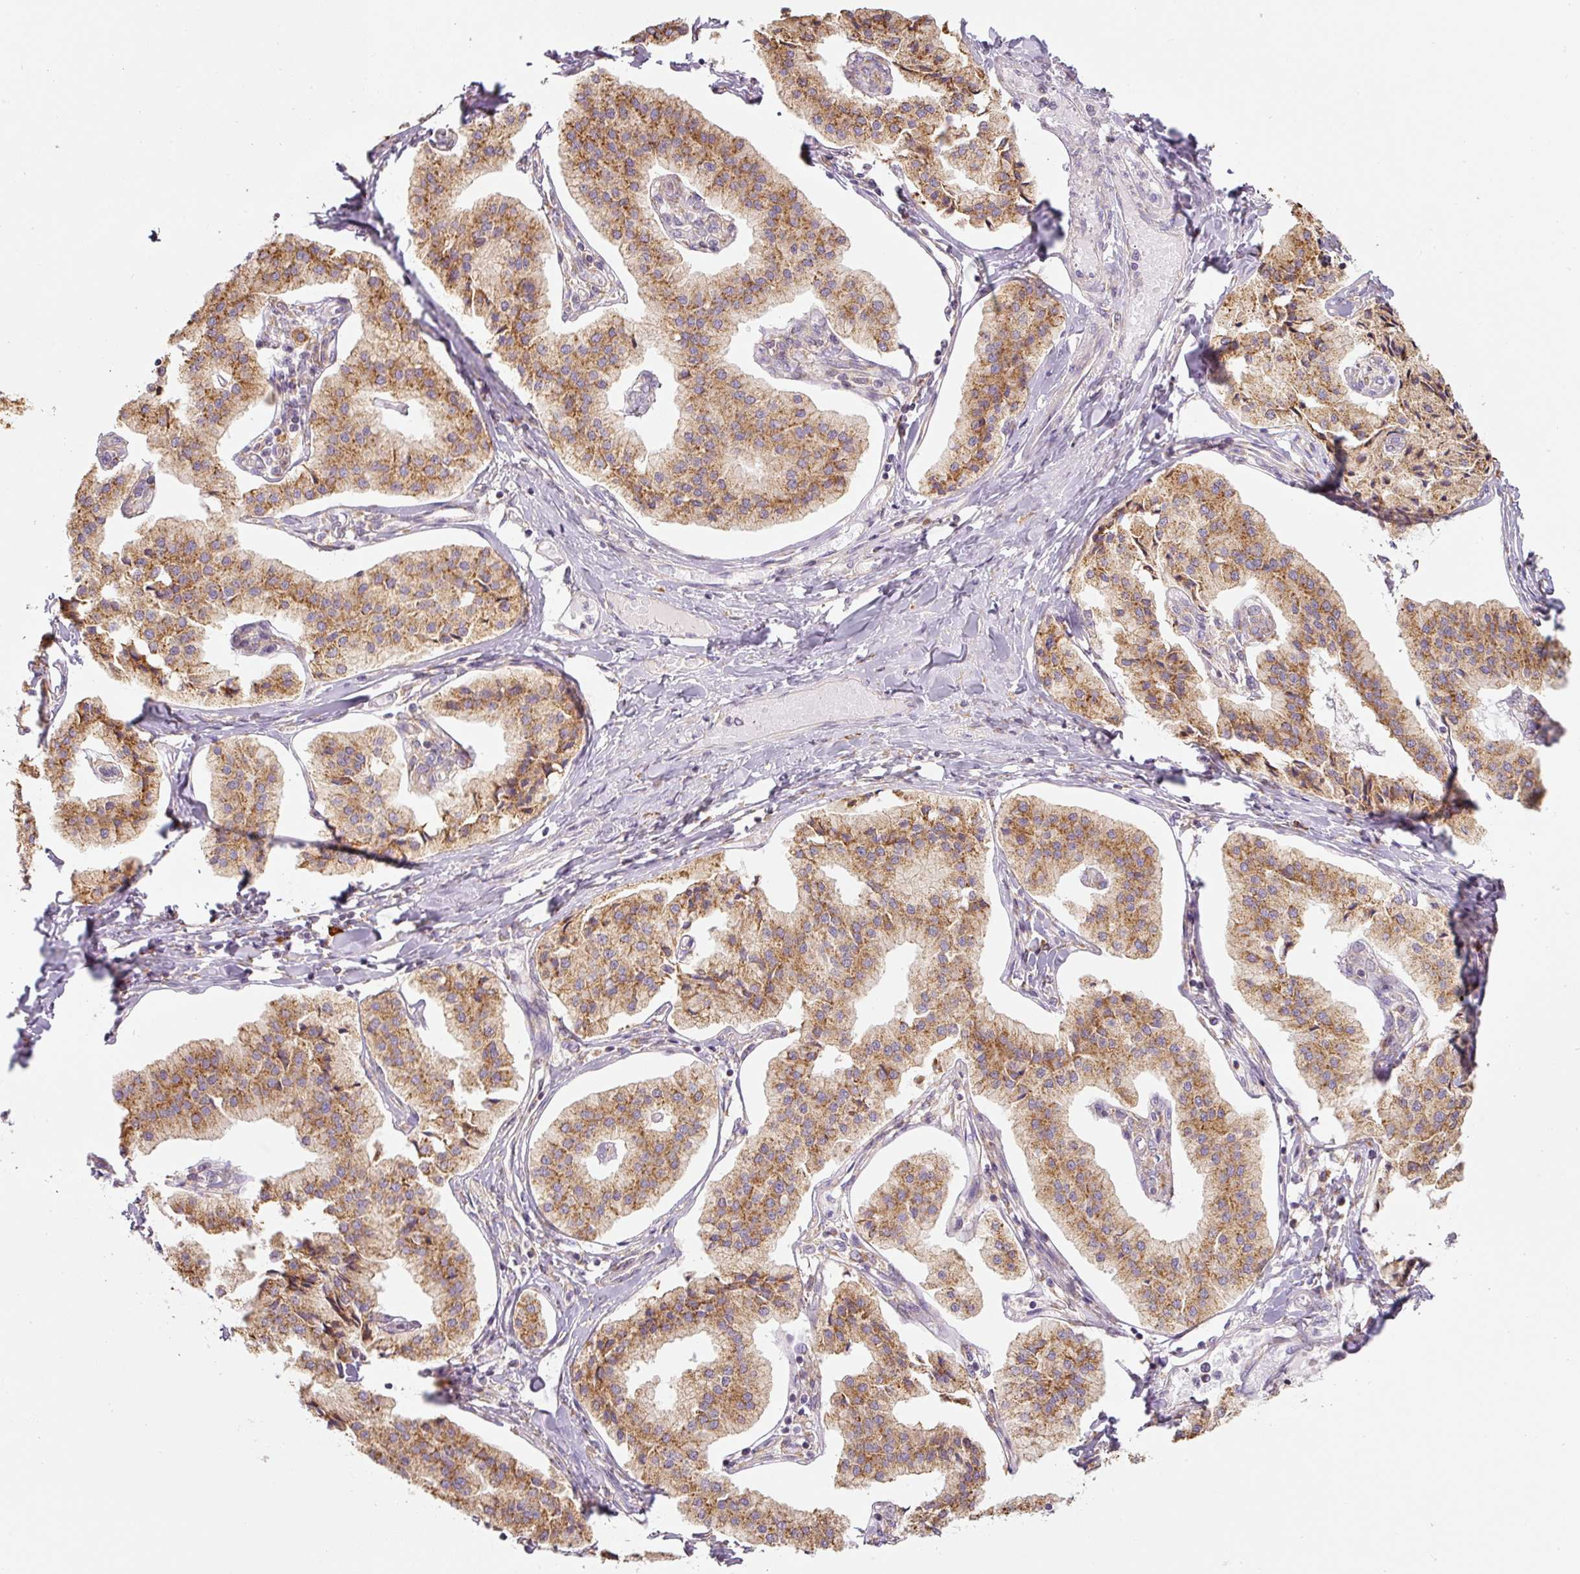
{"staining": {"intensity": "moderate", "quantity": ">75%", "location": "cytoplasmic/membranous"}, "tissue": "pancreatic cancer", "cell_type": "Tumor cells", "image_type": "cancer", "snomed": [{"axis": "morphology", "description": "Adenocarcinoma, NOS"}, {"axis": "topography", "description": "Pancreas"}], "caption": "The immunohistochemical stain highlights moderate cytoplasmic/membranous staining in tumor cells of pancreatic adenocarcinoma tissue.", "gene": "MORN4", "patient": {"sex": "female", "age": 50}}